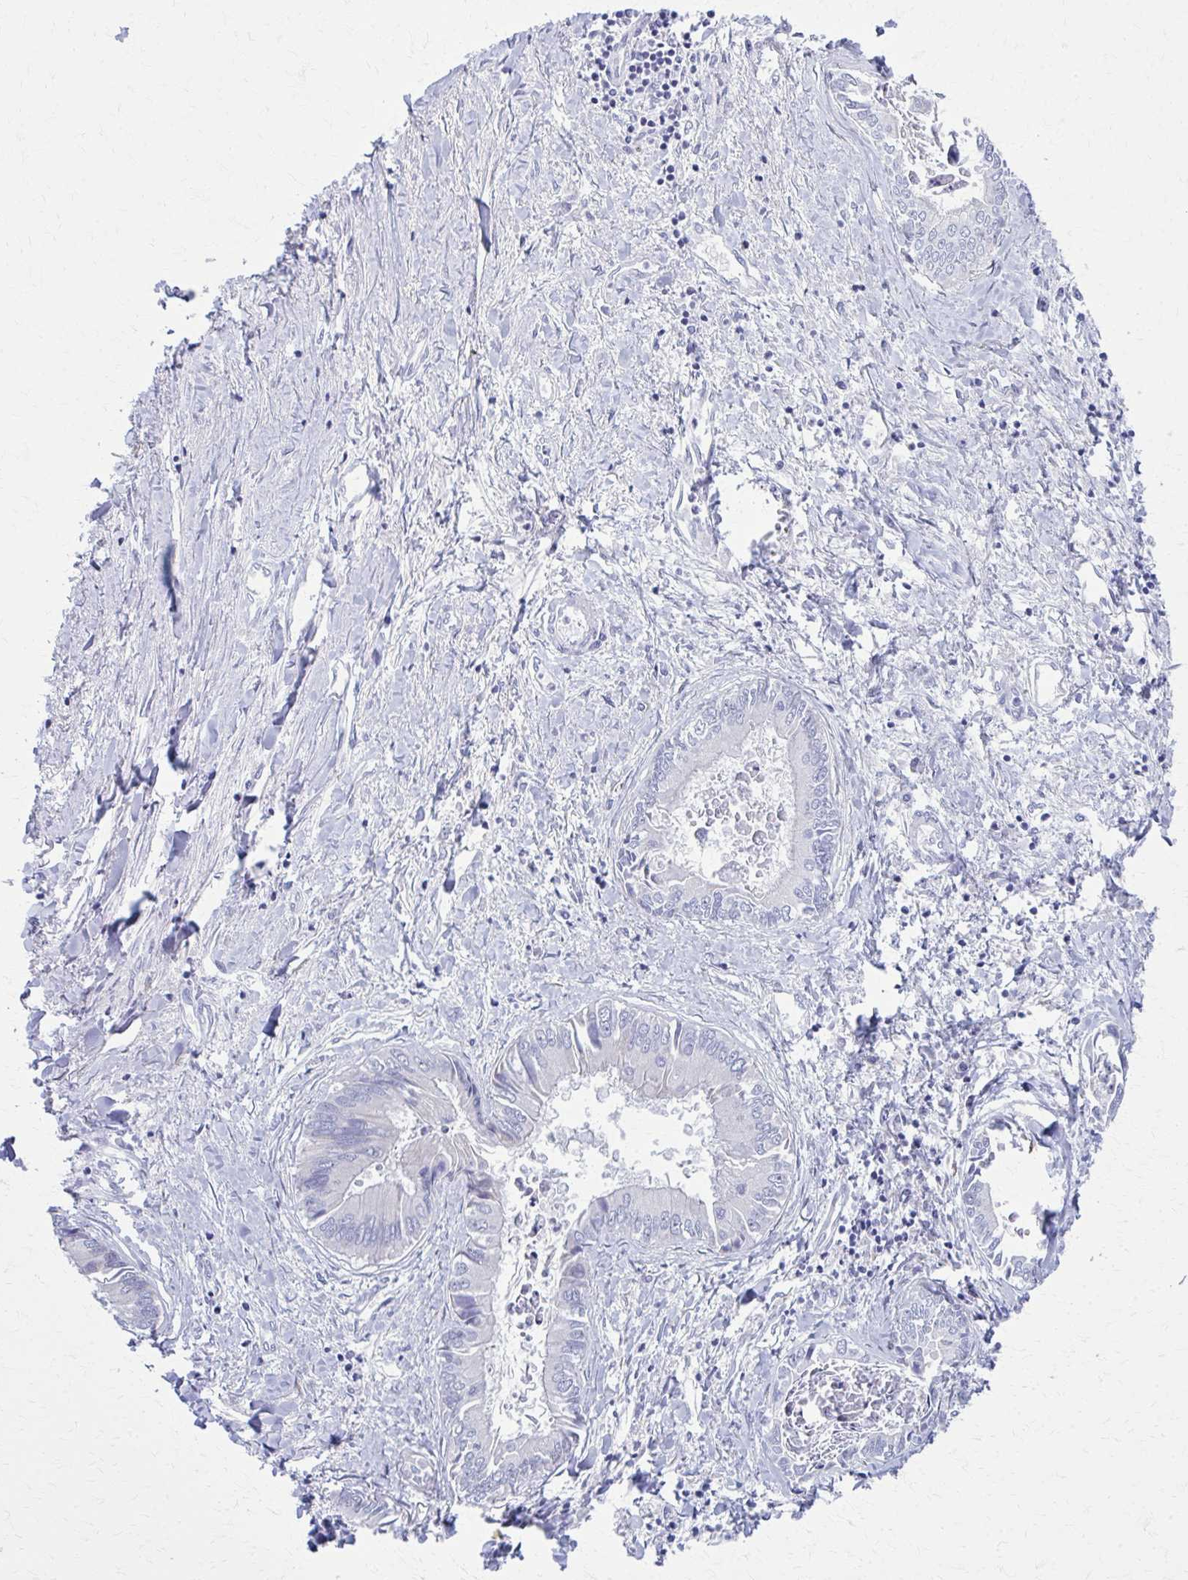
{"staining": {"intensity": "negative", "quantity": "none", "location": "none"}, "tissue": "liver cancer", "cell_type": "Tumor cells", "image_type": "cancer", "snomed": [{"axis": "morphology", "description": "Cholangiocarcinoma"}, {"axis": "topography", "description": "Liver"}], "caption": "The image exhibits no significant staining in tumor cells of liver cancer (cholangiocarcinoma).", "gene": "SPATS2L", "patient": {"sex": "male", "age": 66}}